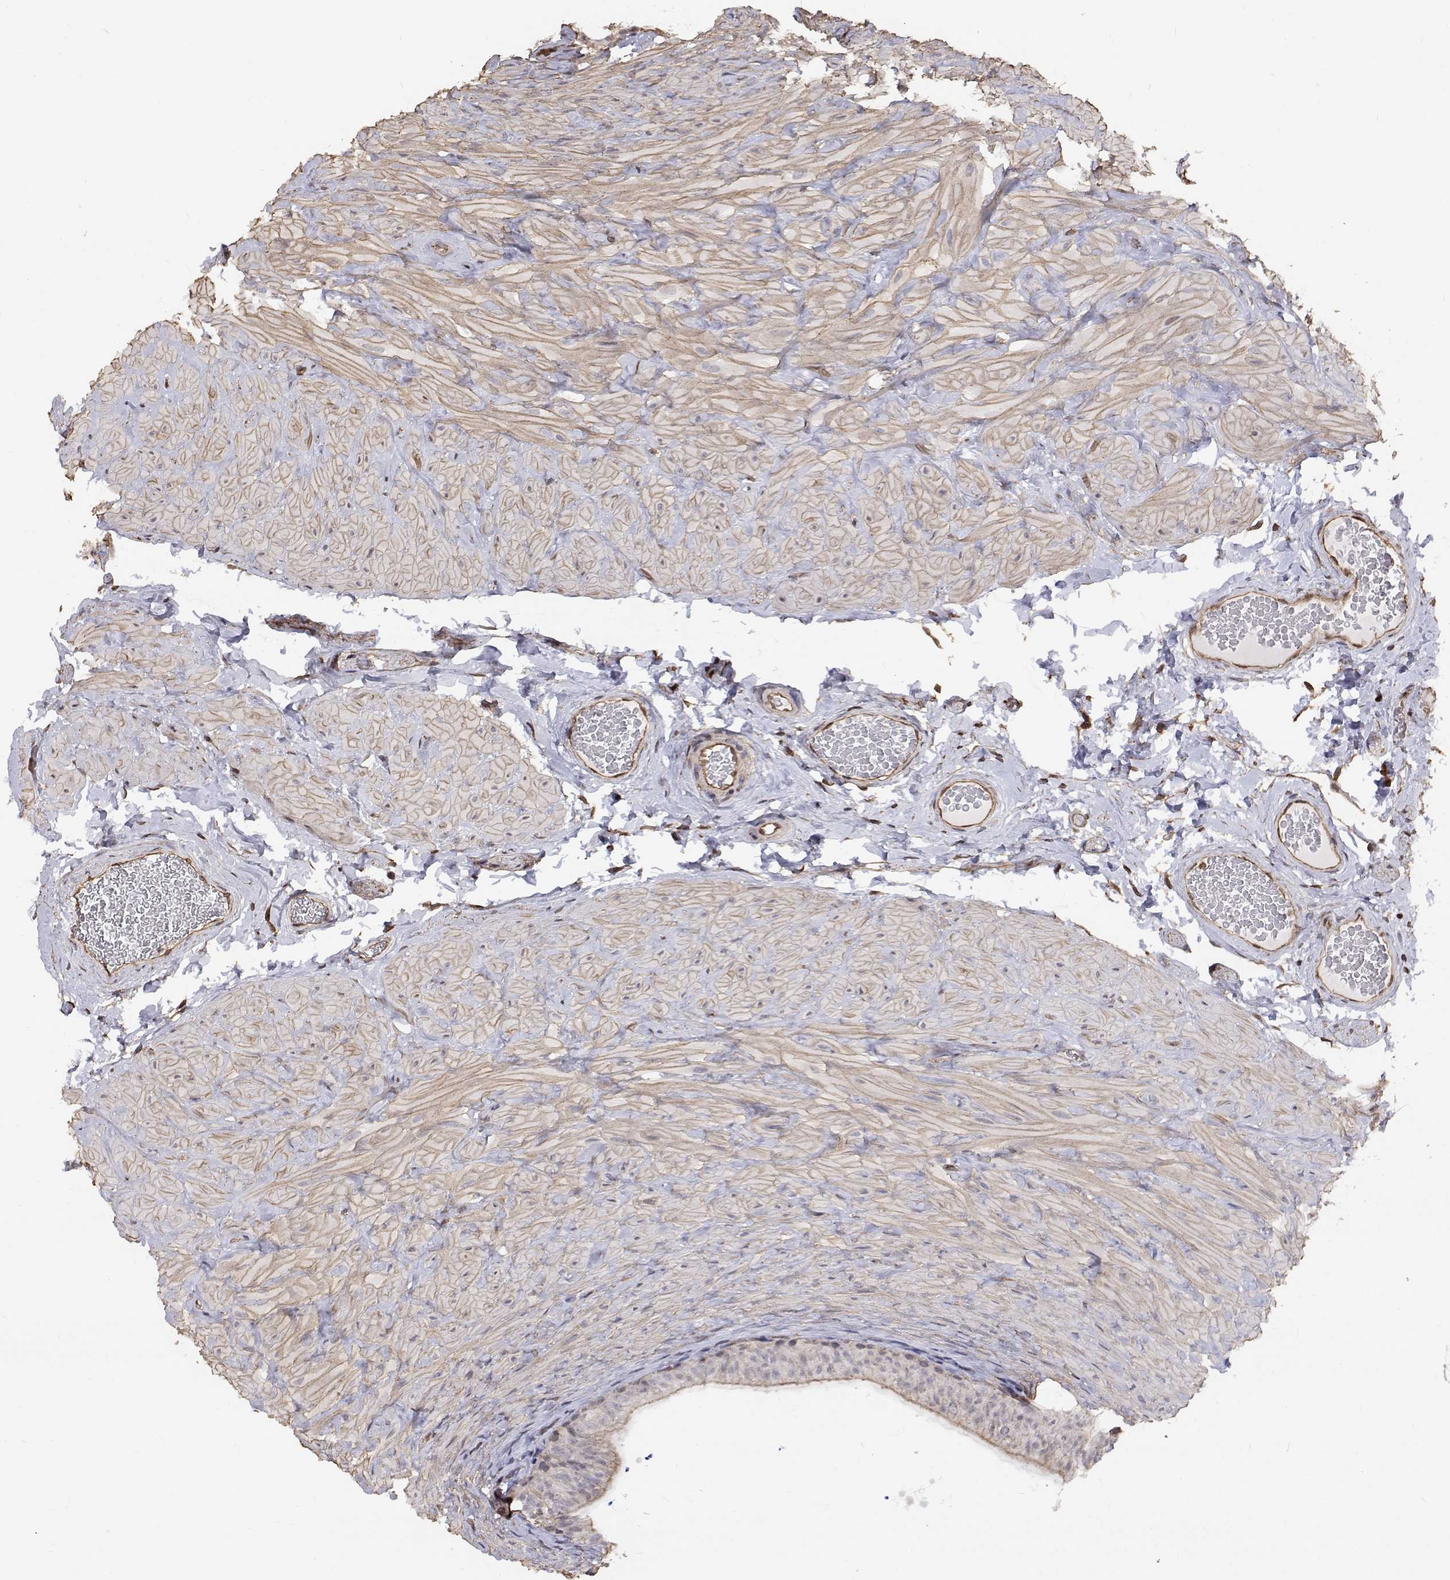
{"staining": {"intensity": "weak", "quantity": "<25%", "location": "cytoplasmic/membranous"}, "tissue": "epididymis", "cell_type": "Glandular cells", "image_type": "normal", "snomed": [{"axis": "morphology", "description": "Normal tissue, NOS"}, {"axis": "topography", "description": "Epididymis, spermatic cord, NOS"}, {"axis": "topography", "description": "Epididymis"}], "caption": "Photomicrograph shows no protein staining in glandular cells of normal epididymis. (DAB immunohistochemistry (IHC), high magnification).", "gene": "GSDMA", "patient": {"sex": "male", "age": 31}}